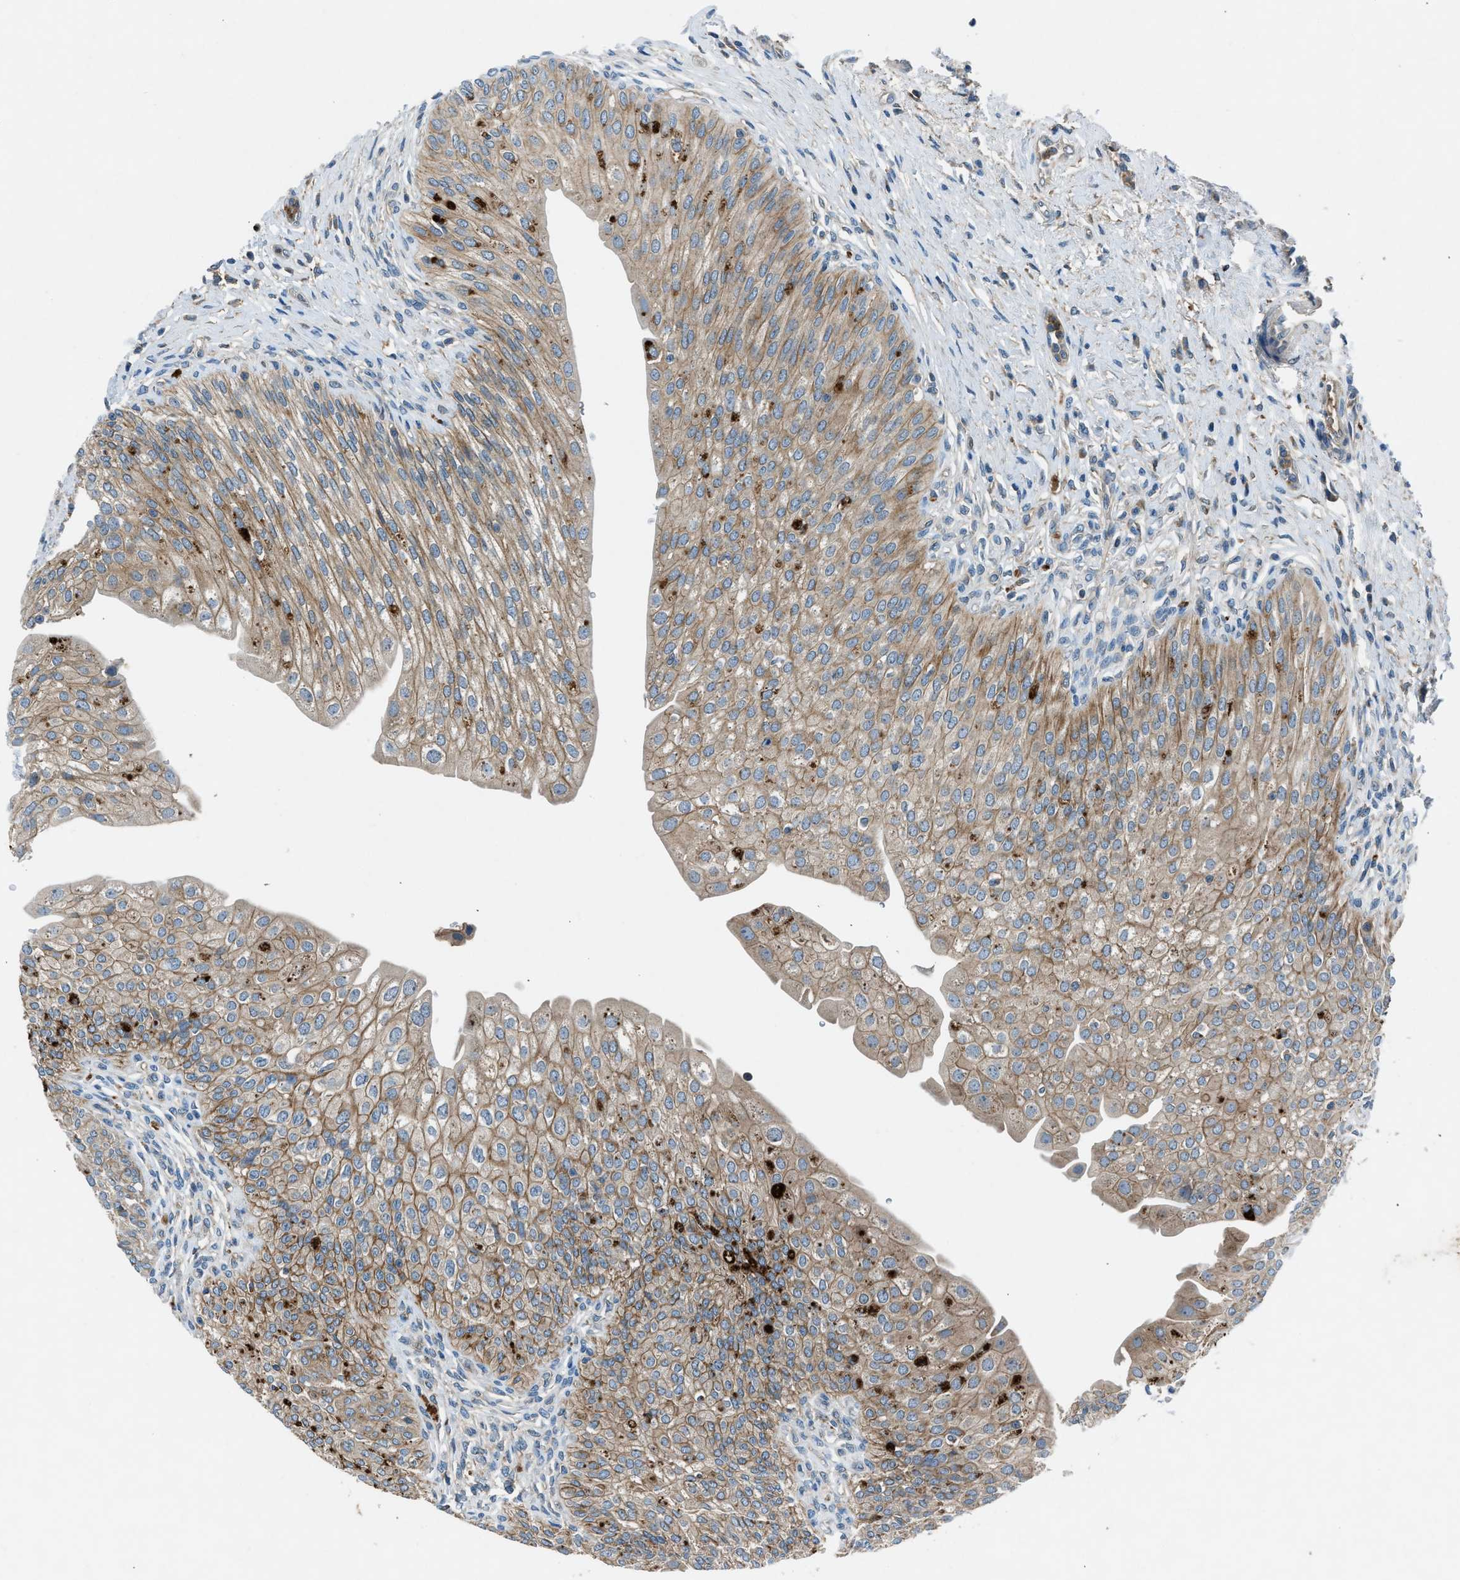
{"staining": {"intensity": "moderate", "quantity": ">75%", "location": "cytoplasmic/membranous"}, "tissue": "urinary bladder", "cell_type": "Urothelial cells", "image_type": "normal", "snomed": [{"axis": "morphology", "description": "Normal tissue, NOS"}, {"axis": "topography", "description": "Urinary bladder"}], "caption": "Urinary bladder stained for a protein displays moderate cytoplasmic/membranous positivity in urothelial cells. The staining is performed using DAB brown chromogen to label protein expression. The nuclei are counter-stained blue using hematoxylin.", "gene": "BMP1", "patient": {"sex": "male", "age": 46}}